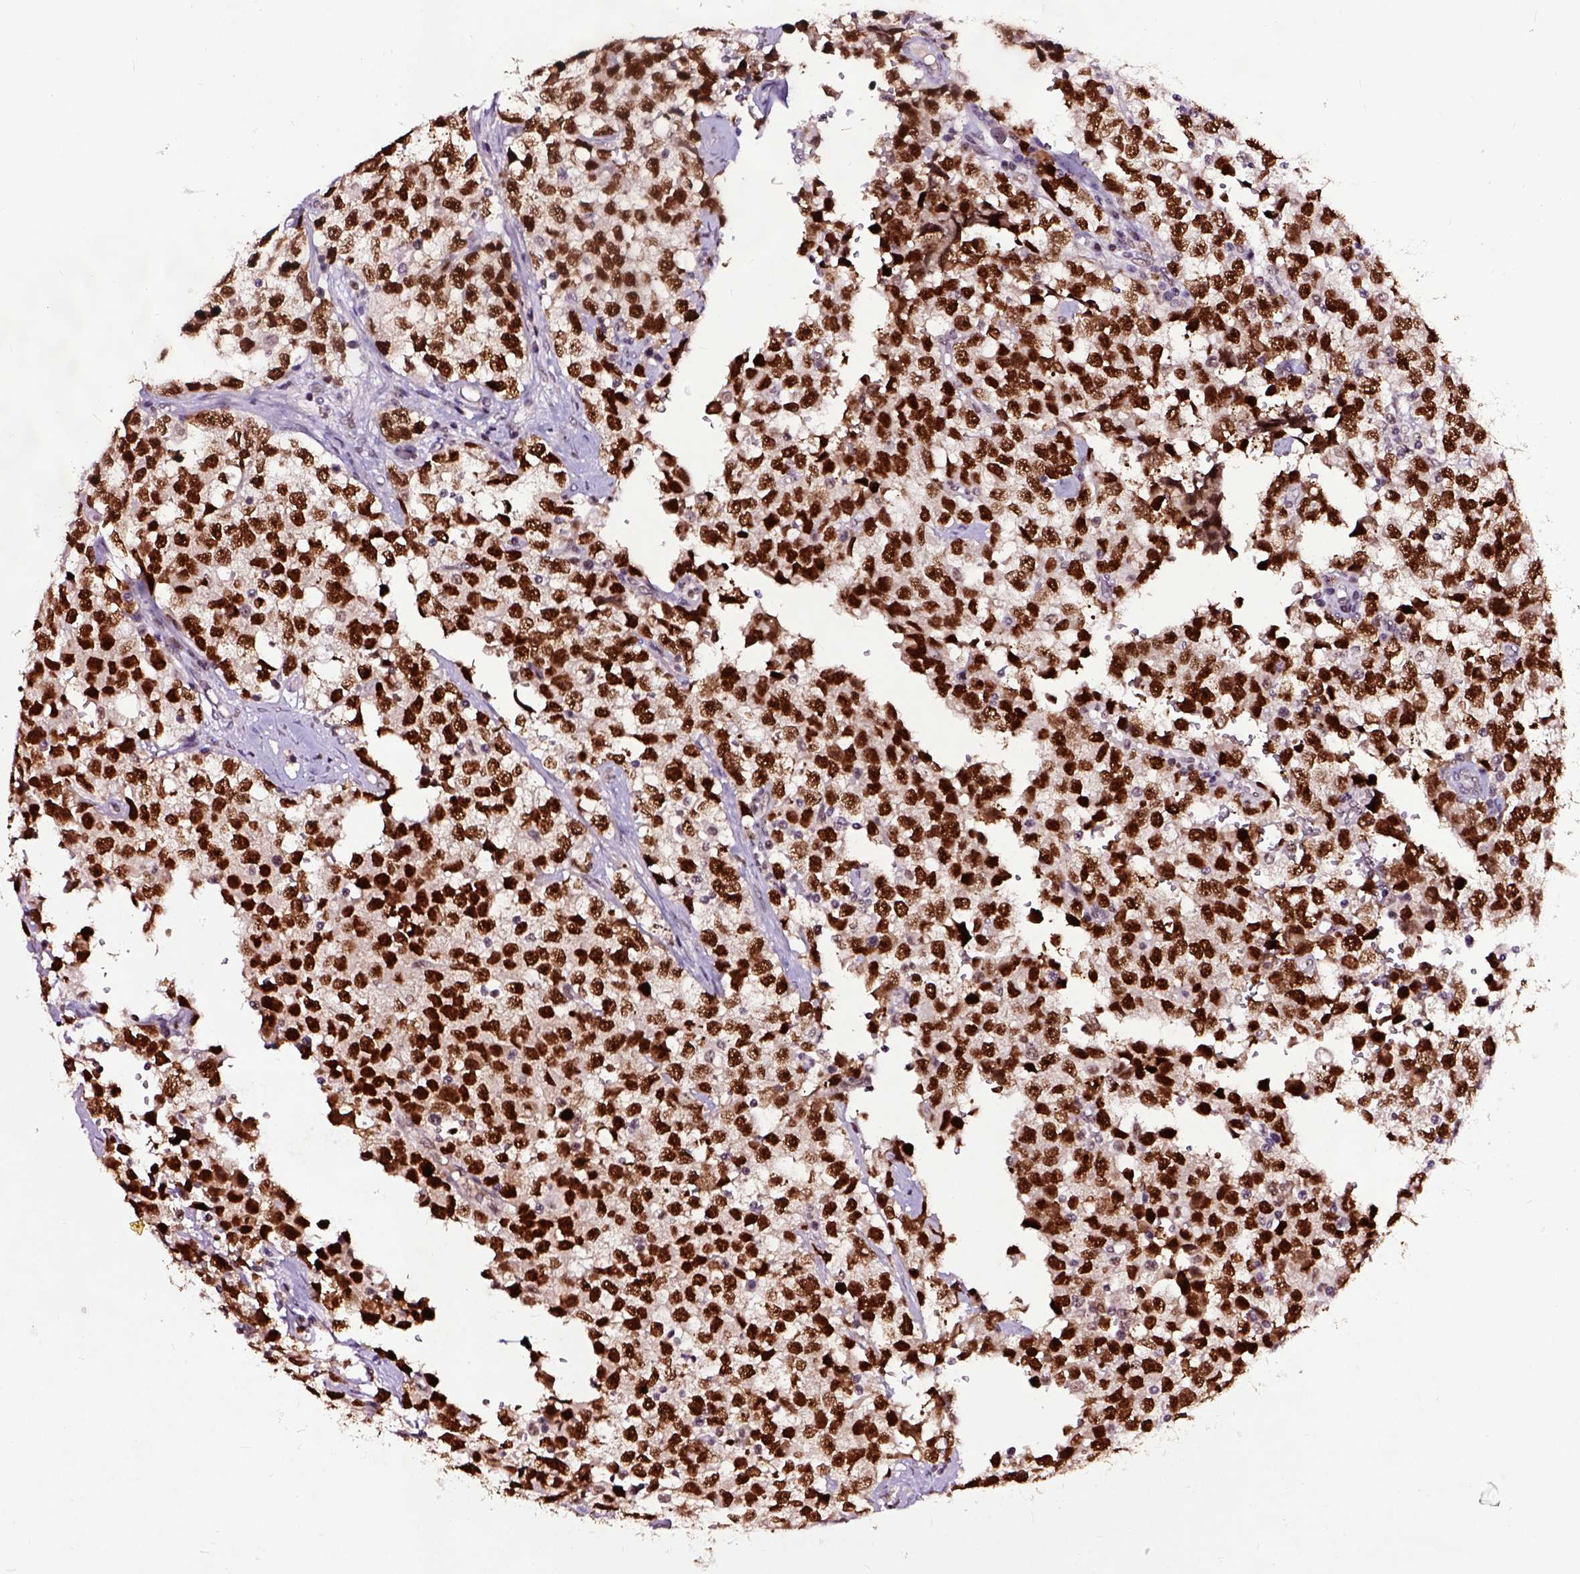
{"staining": {"intensity": "strong", "quantity": ">75%", "location": "nuclear"}, "tissue": "testis cancer", "cell_type": "Tumor cells", "image_type": "cancer", "snomed": [{"axis": "morphology", "description": "Seminoma, NOS"}, {"axis": "topography", "description": "Testis"}], "caption": "About >75% of tumor cells in human testis seminoma display strong nuclear protein expression as visualized by brown immunohistochemical staining.", "gene": "RCC2", "patient": {"sex": "male", "age": 34}}